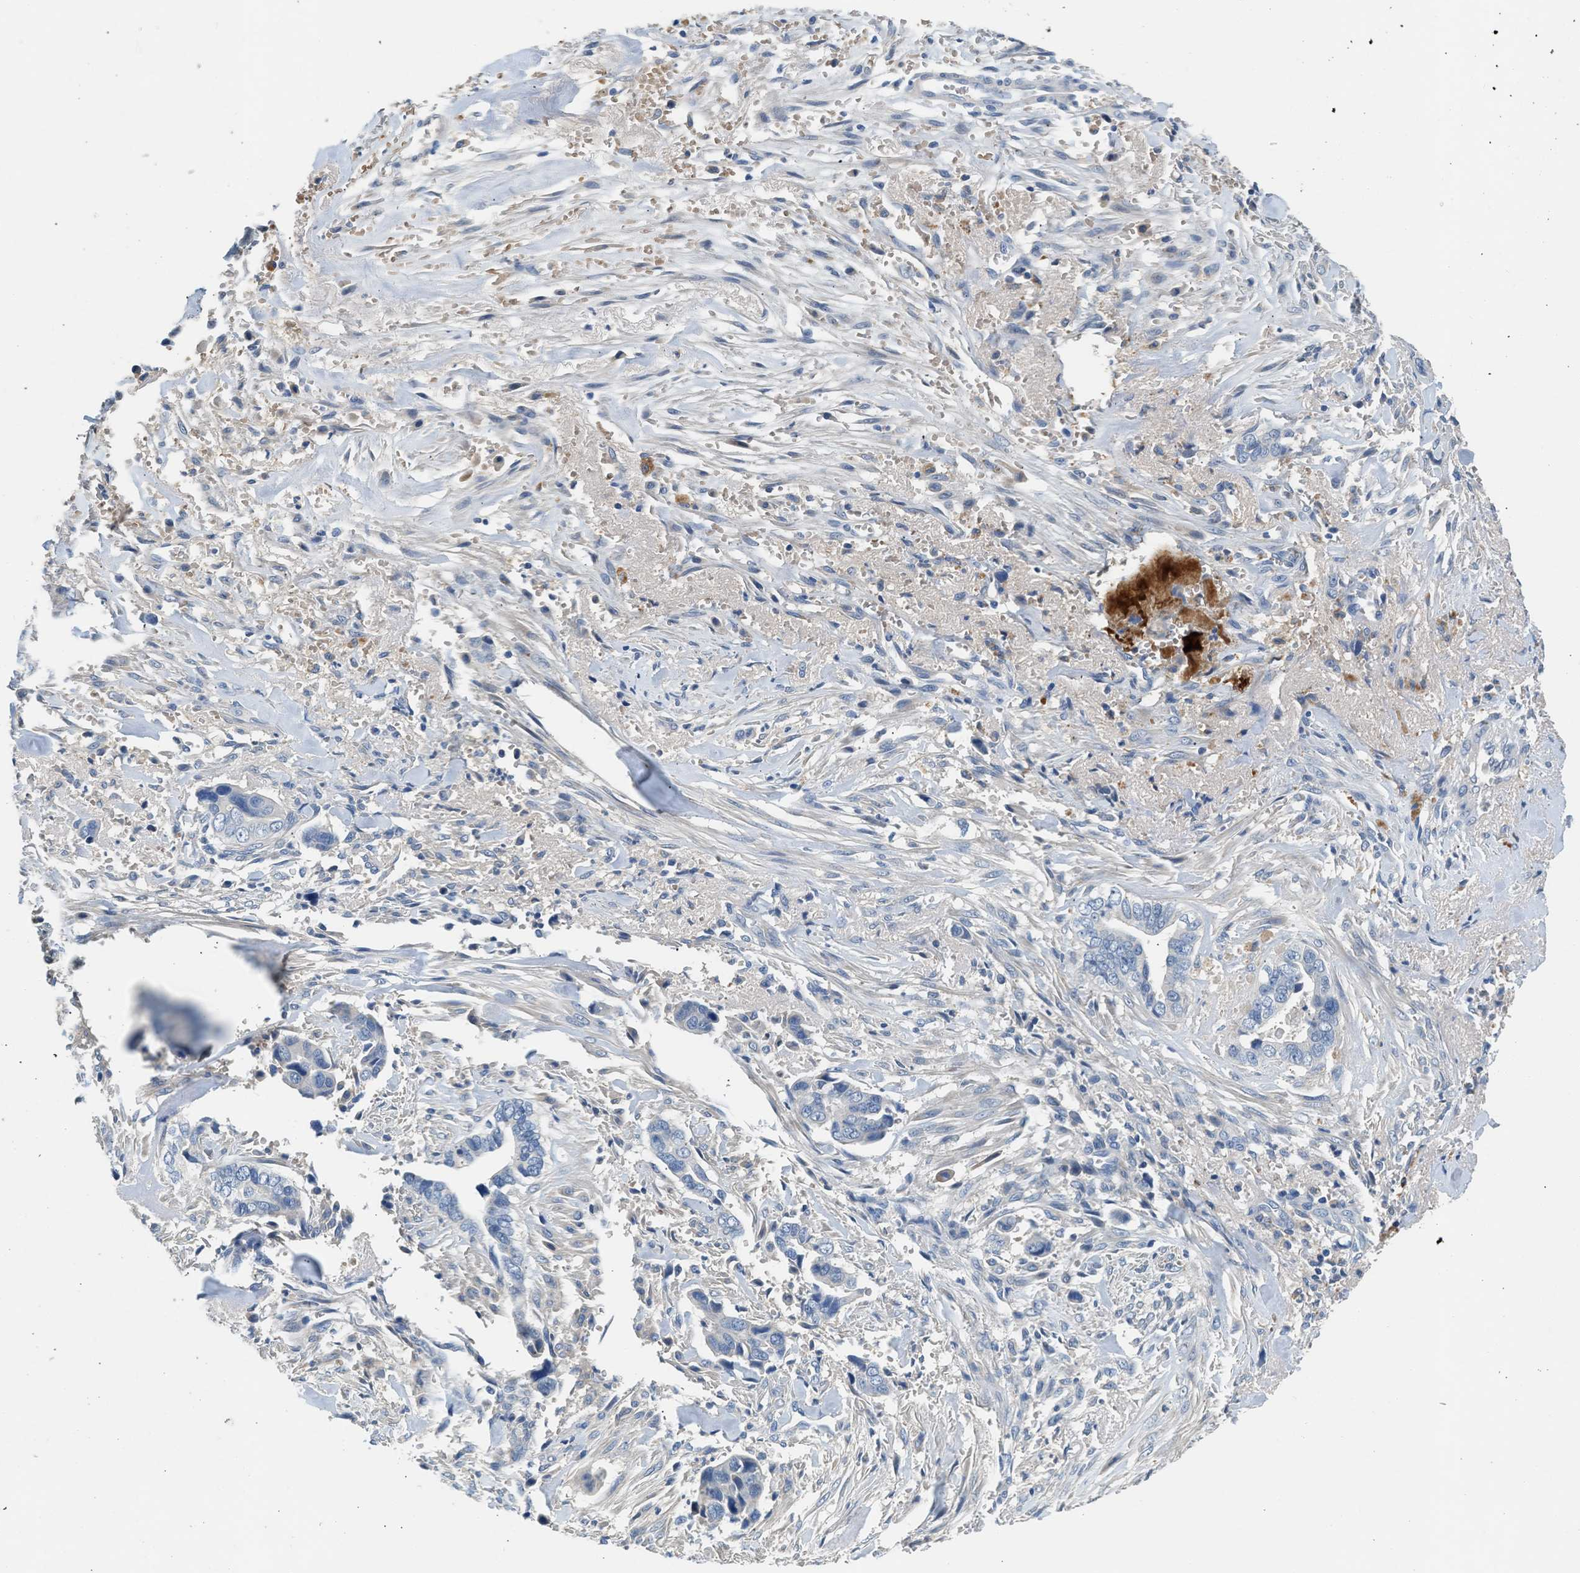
{"staining": {"intensity": "negative", "quantity": "none", "location": "none"}, "tissue": "liver cancer", "cell_type": "Tumor cells", "image_type": "cancer", "snomed": [{"axis": "morphology", "description": "Cholangiocarcinoma"}, {"axis": "topography", "description": "Liver"}], "caption": "Tumor cells are negative for brown protein staining in liver cancer (cholangiocarcinoma). (DAB (3,3'-diaminobenzidine) immunohistochemistry with hematoxylin counter stain).", "gene": "RWDD2B", "patient": {"sex": "female", "age": 79}}